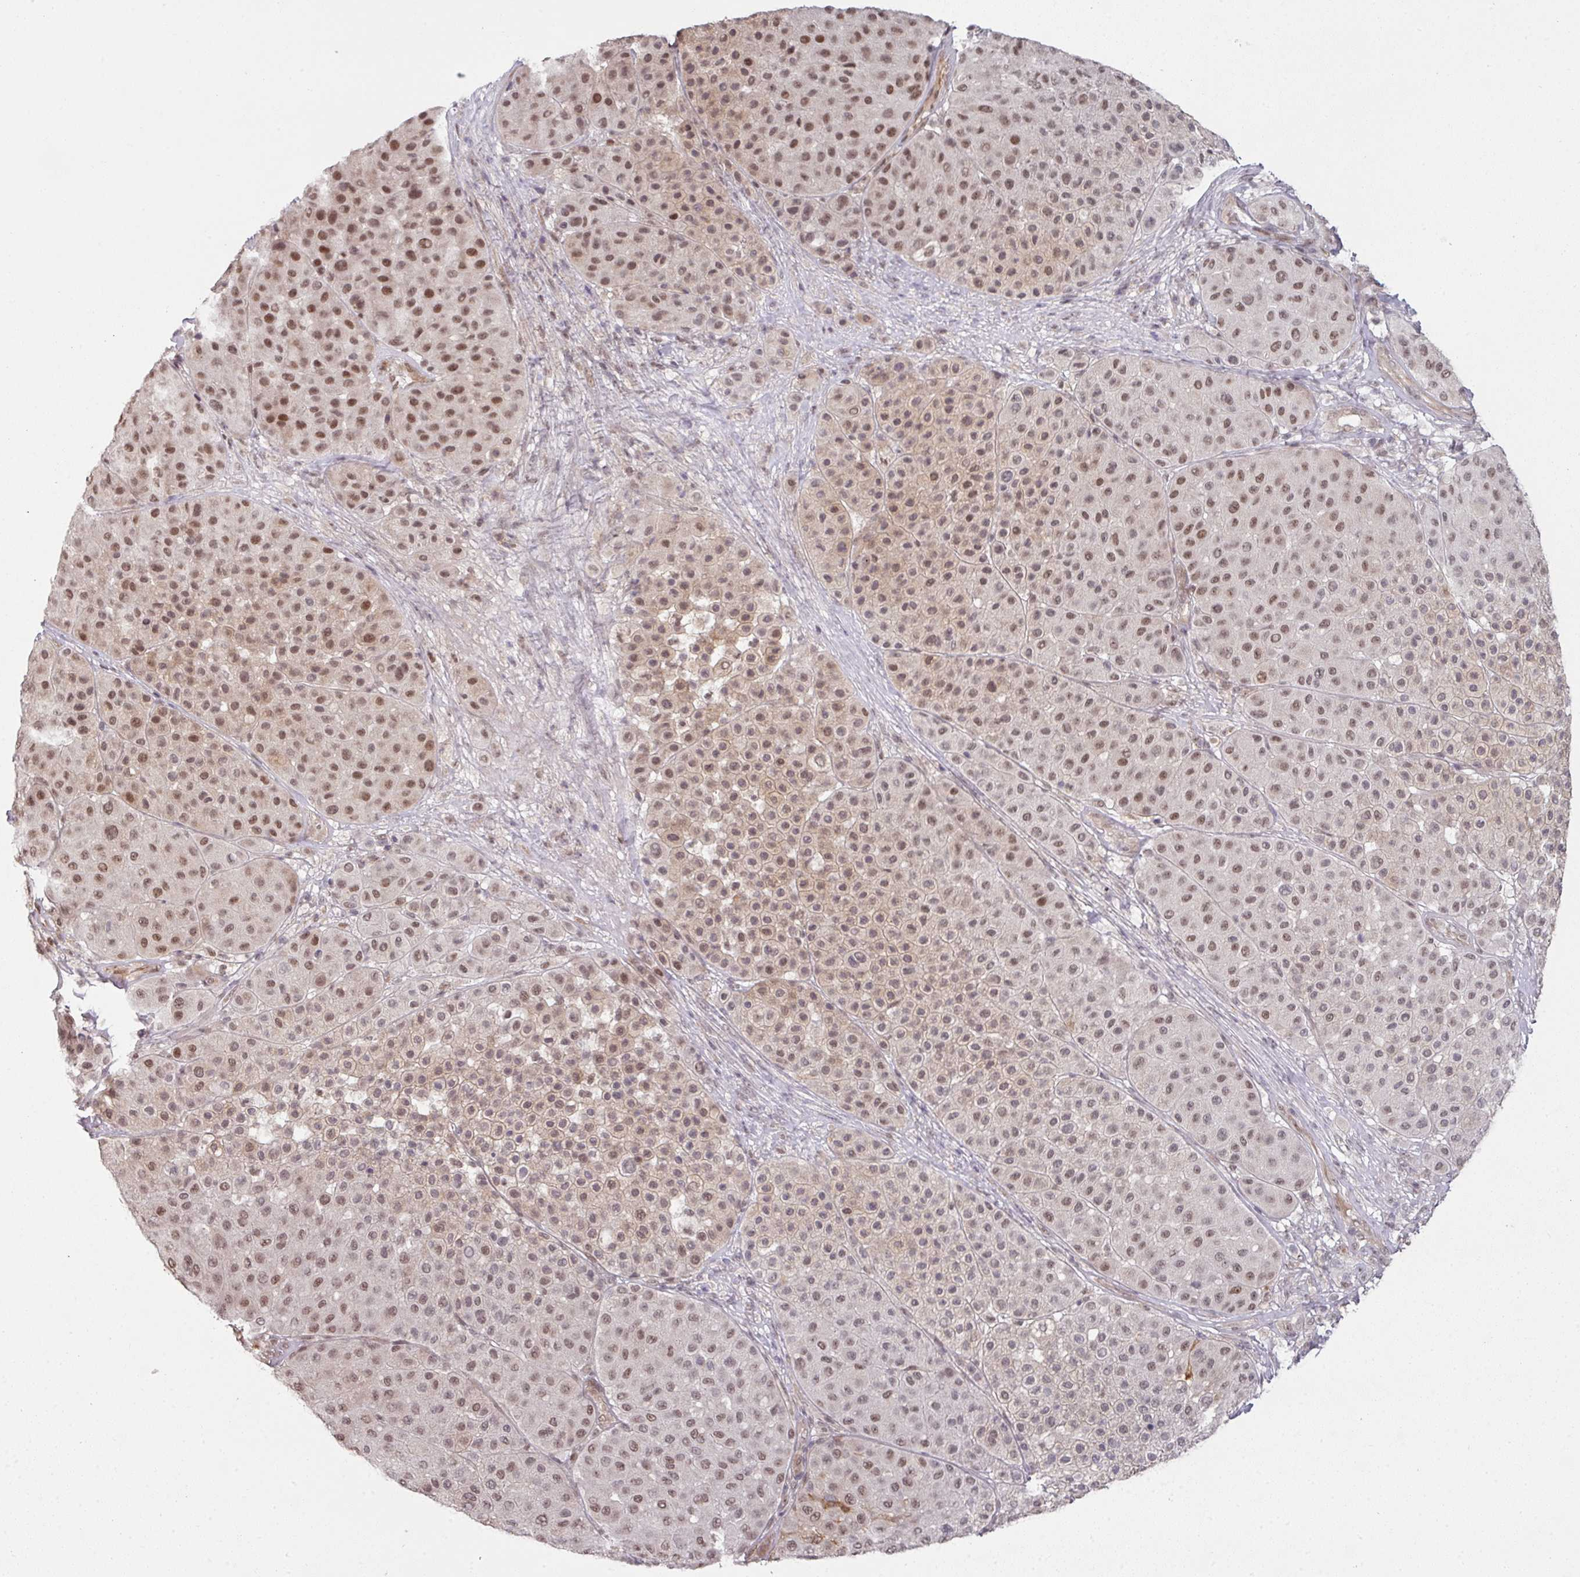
{"staining": {"intensity": "moderate", "quantity": ">75%", "location": "nuclear"}, "tissue": "melanoma", "cell_type": "Tumor cells", "image_type": "cancer", "snomed": [{"axis": "morphology", "description": "Malignant melanoma, Metastatic site"}, {"axis": "topography", "description": "Smooth muscle"}], "caption": "IHC micrograph of neoplastic tissue: melanoma stained using IHC exhibits medium levels of moderate protein expression localized specifically in the nuclear of tumor cells, appearing as a nuclear brown color.", "gene": "GTF2H3", "patient": {"sex": "male", "age": 41}}